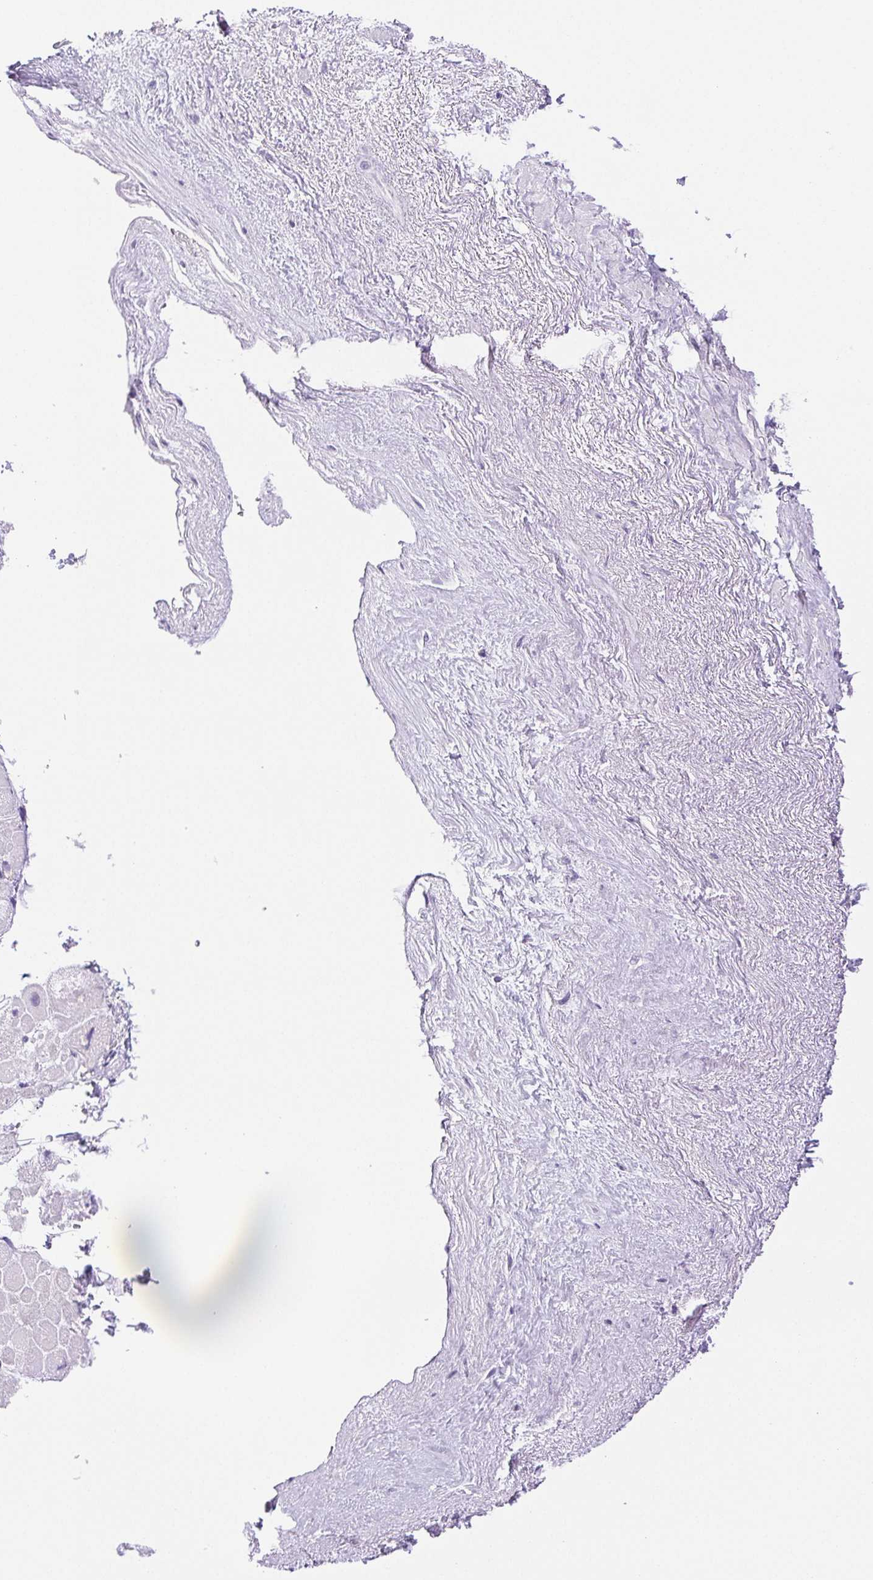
{"staining": {"intensity": "negative", "quantity": "none", "location": "none"}, "tissue": "heart muscle", "cell_type": "Cardiomyocytes", "image_type": "normal", "snomed": [{"axis": "morphology", "description": "Normal tissue, NOS"}, {"axis": "topography", "description": "Heart"}], "caption": "Cardiomyocytes are negative for brown protein staining in normal heart muscle. Brightfield microscopy of immunohistochemistry (IHC) stained with DAB (3,3'-diaminobenzidine) (brown) and hematoxylin (blue), captured at high magnification.", "gene": "PAPPA2", "patient": {"sex": "male", "age": 62}}